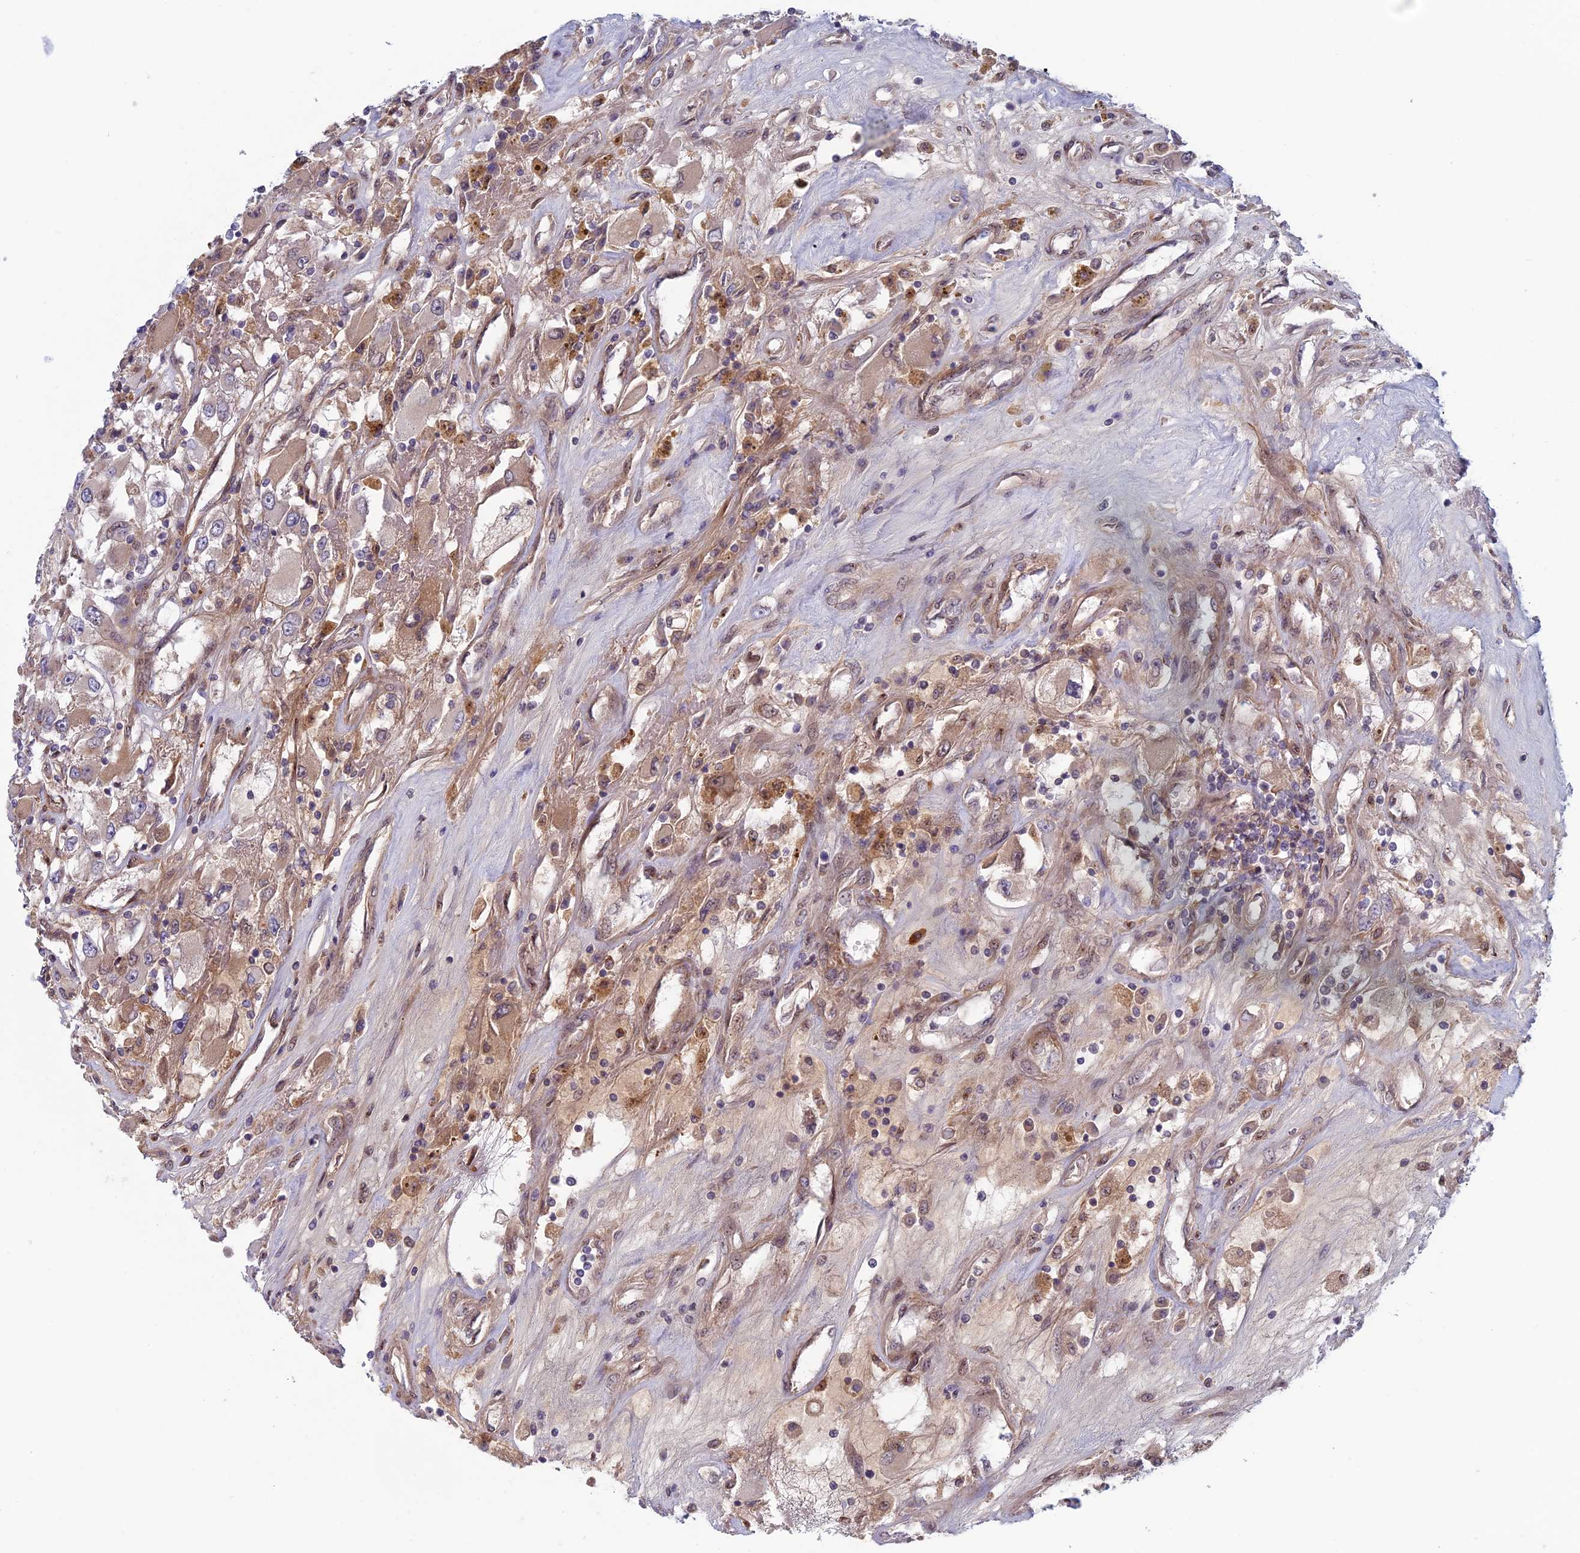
{"staining": {"intensity": "weak", "quantity": "25%-75%", "location": "cytoplasmic/membranous"}, "tissue": "renal cancer", "cell_type": "Tumor cells", "image_type": "cancer", "snomed": [{"axis": "morphology", "description": "Adenocarcinoma, NOS"}, {"axis": "topography", "description": "Kidney"}], "caption": "Protein expression analysis of human adenocarcinoma (renal) reveals weak cytoplasmic/membranous staining in about 25%-75% of tumor cells.", "gene": "FADS1", "patient": {"sex": "female", "age": 52}}